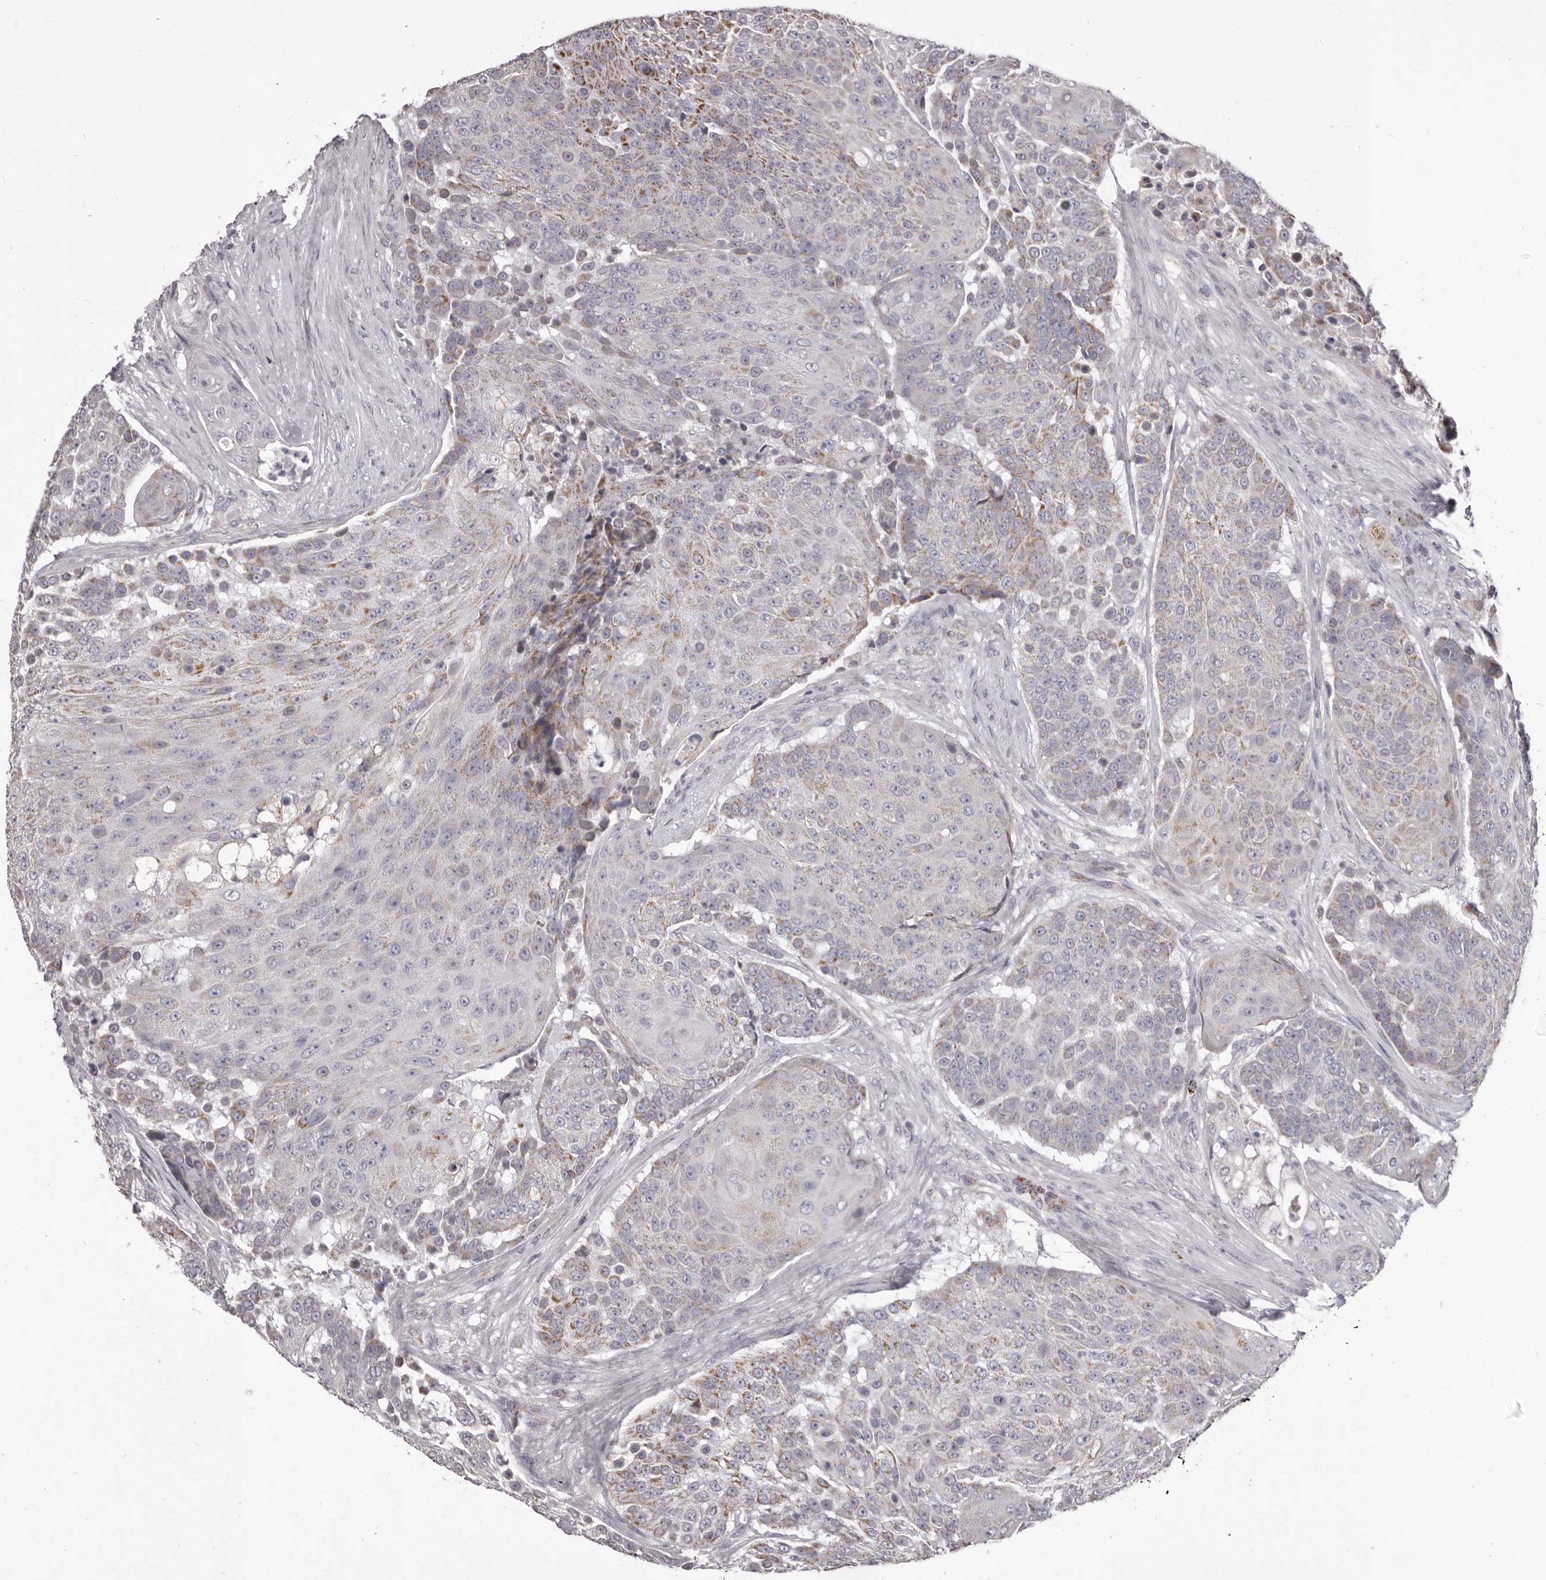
{"staining": {"intensity": "moderate", "quantity": "<25%", "location": "cytoplasmic/membranous"}, "tissue": "urothelial cancer", "cell_type": "Tumor cells", "image_type": "cancer", "snomed": [{"axis": "morphology", "description": "Urothelial carcinoma, High grade"}, {"axis": "topography", "description": "Urinary bladder"}], "caption": "DAB (3,3'-diaminobenzidine) immunohistochemical staining of human urothelial carcinoma (high-grade) reveals moderate cytoplasmic/membranous protein positivity in approximately <25% of tumor cells.", "gene": "PRMT2", "patient": {"sex": "female", "age": 63}}